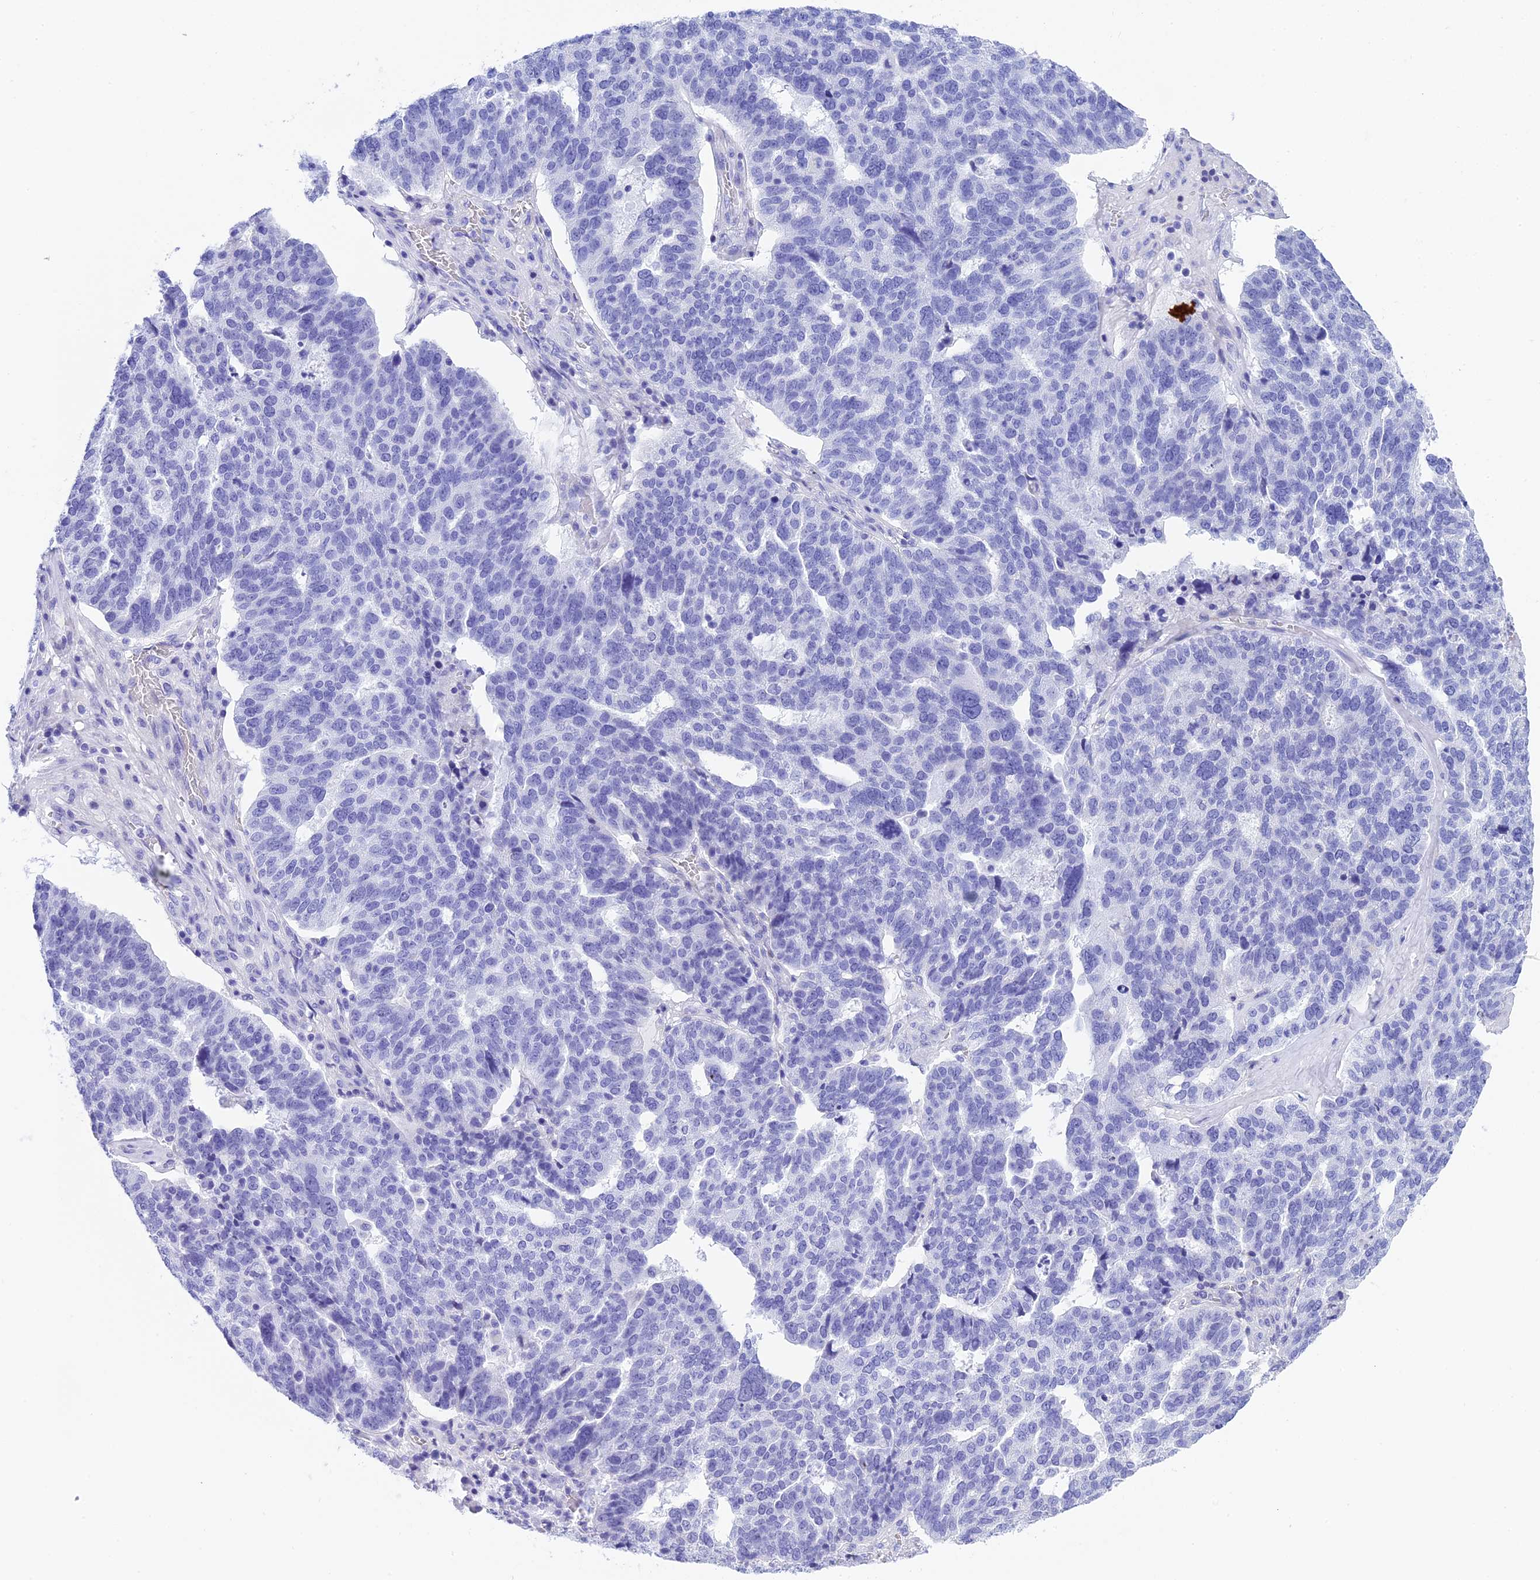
{"staining": {"intensity": "negative", "quantity": "none", "location": "none"}, "tissue": "ovarian cancer", "cell_type": "Tumor cells", "image_type": "cancer", "snomed": [{"axis": "morphology", "description": "Cystadenocarcinoma, serous, NOS"}, {"axis": "topography", "description": "Ovary"}], "caption": "DAB immunohistochemical staining of ovarian serous cystadenocarcinoma shows no significant positivity in tumor cells.", "gene": "TACSTD2", "patient": {"sex": "female", "age": 59}}